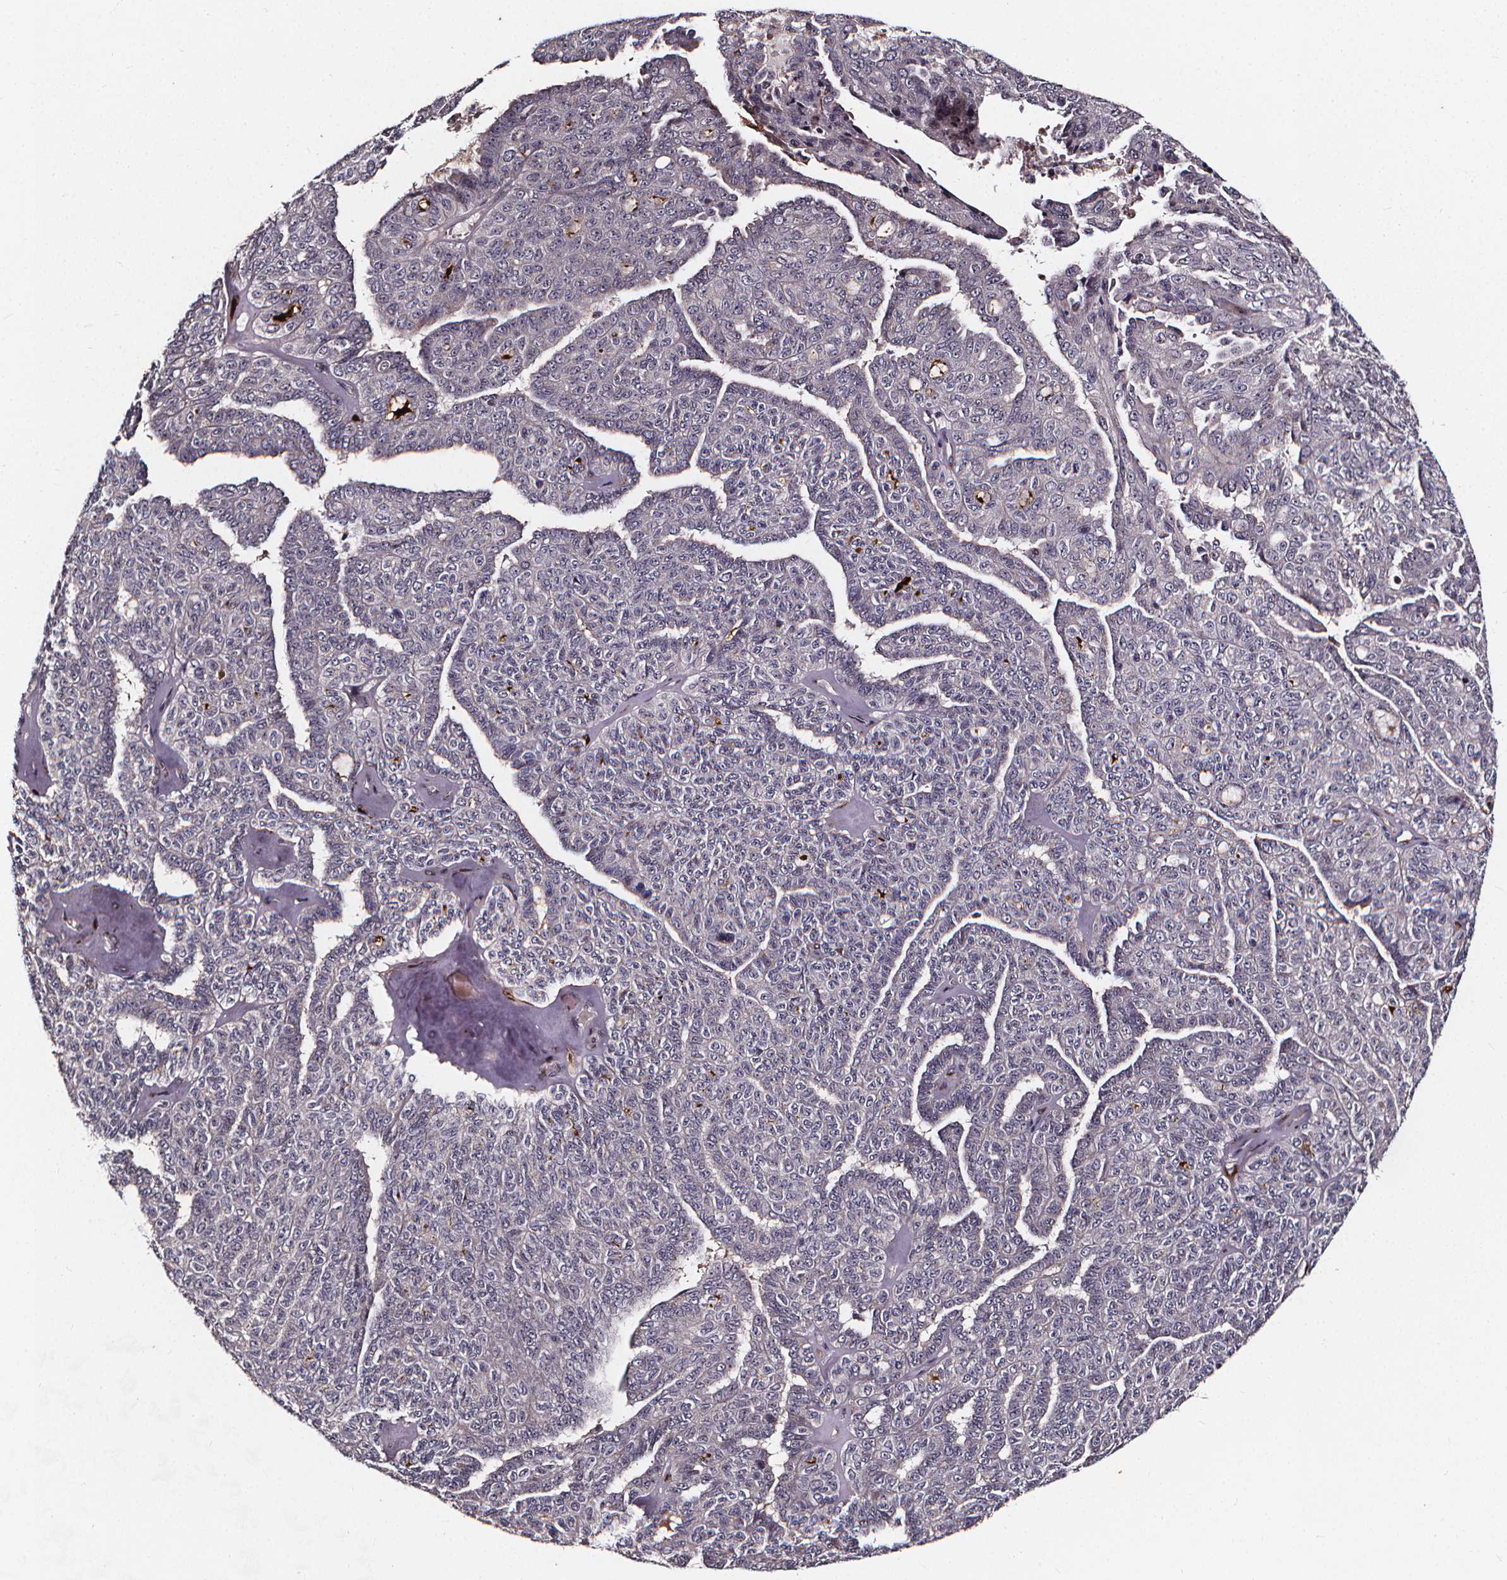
{"staining": {"intensity": "negative", "quantity": "none", "location": "none"}, "tissue": "ovarian cancer", "cell_type": "Tumor cells", "image_type": "cancer", "snomed": [{"axis": "morphology", "description": "Cystadenocarcinoma, serous, NOS"}, {"axis": "topography", "description": "Ovary"}], "caption": "Immunohistochemistry (IHC) photomicrograph of neoplastic tissue: human ovarian serous cystadenocarcinoma stained with DAB (3,3'-diaminobenzidine) shows no significant protein expression in tumor cells. Nuclei are stained in blue.", "gene": "AEBP1", "patient": {"sex": "female", "age": 71}}